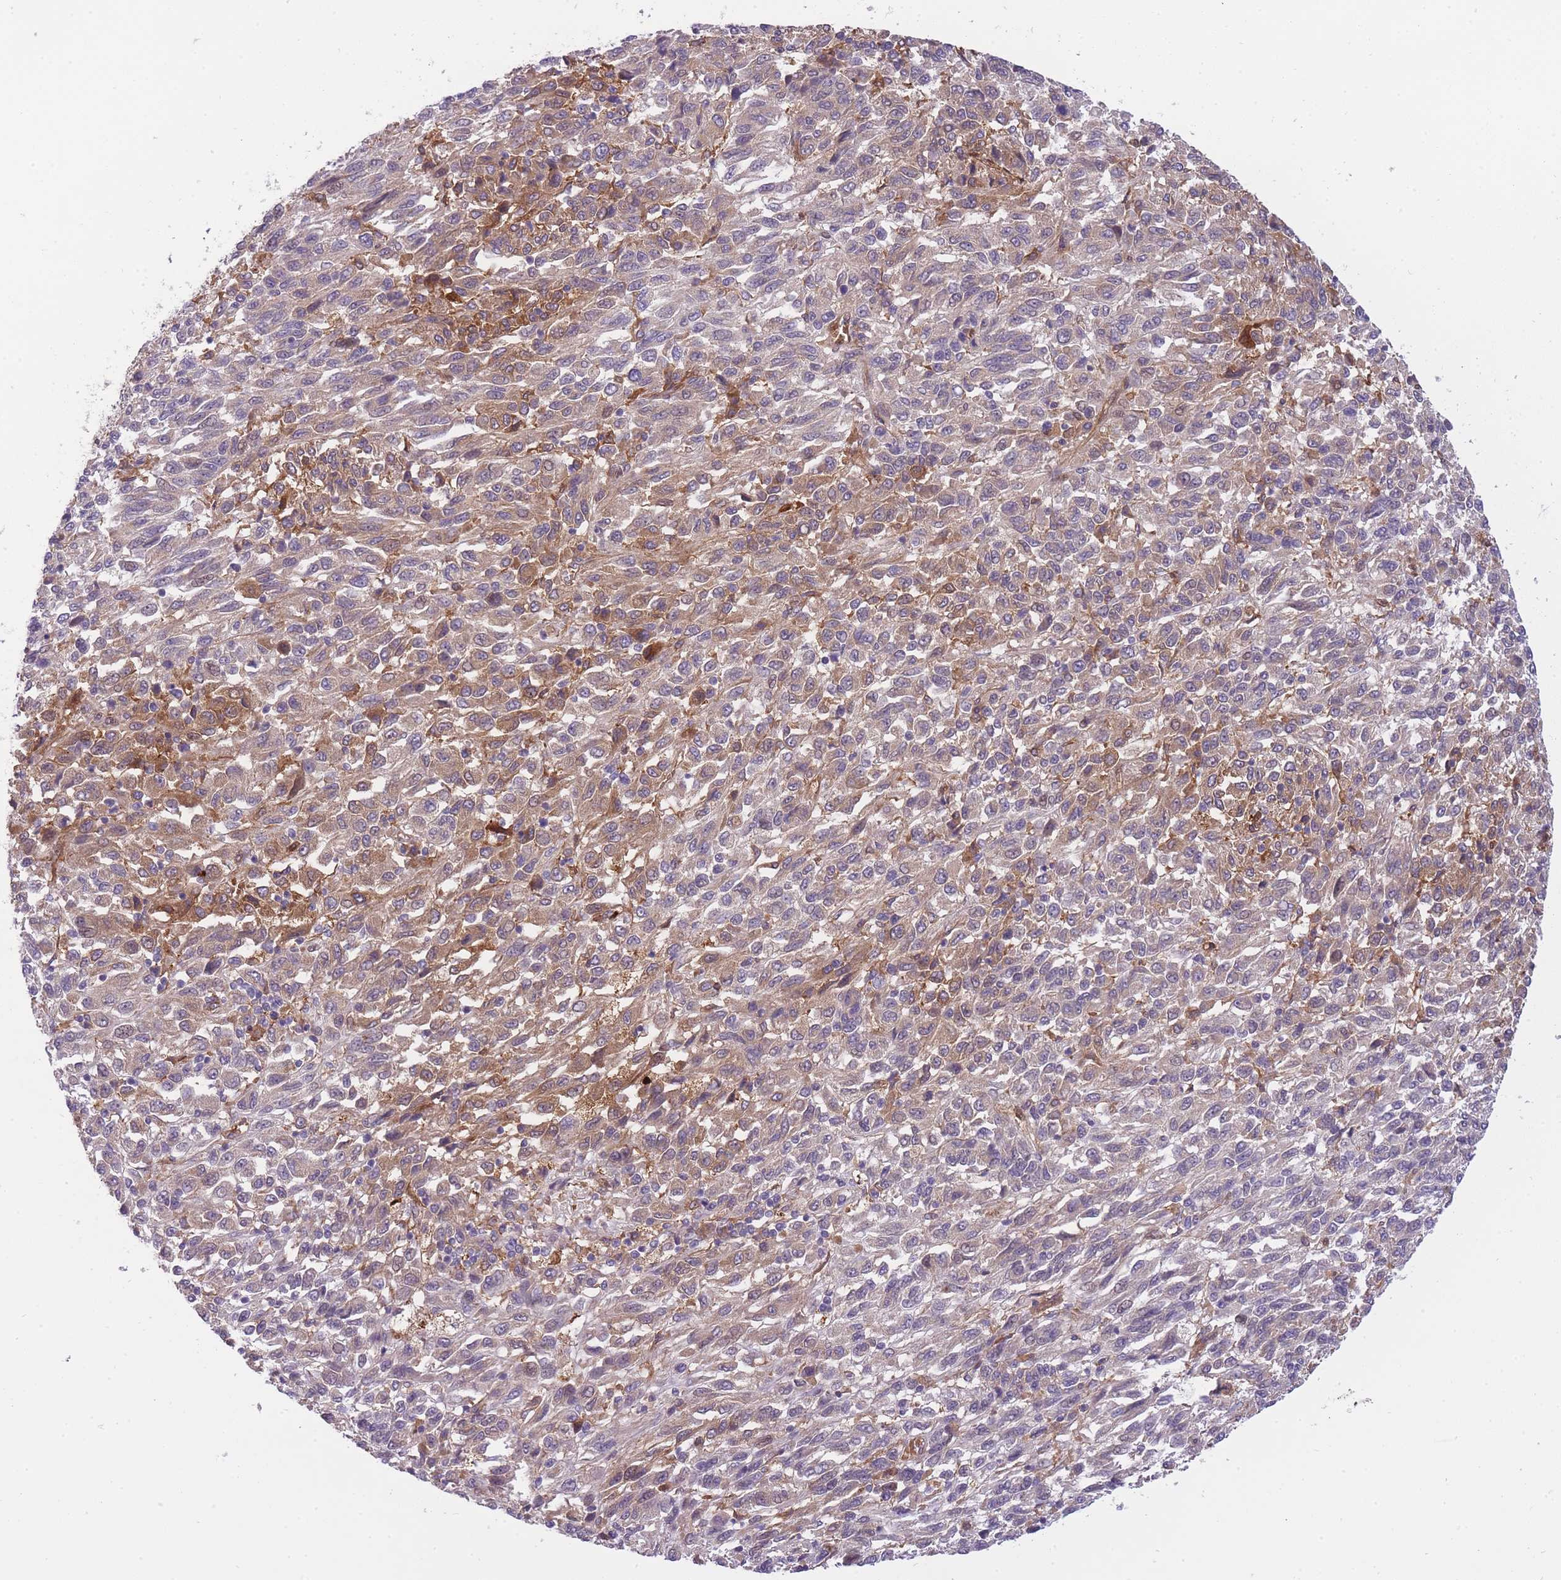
{"staining": {"intensity": "moderate", "quantity": "25%-75%", "location": "cytoplasmic/membranous"}, "tissue": "melanoma", "cell_type": "Tumor cells", "image_type": "cancer", "snomed": [{"axis": "morphology", "description": "Malignant melanoma, Metastatic site"}, {"axis": "topography", "description": "Lung"}], "caption": "Tumor cells exhibit medium levels of moderate cytoplasmic/membranous staining in about 25%-75% of cells in melanoma.", "gene": "CRYGN", "patient": {"sex": "male", "age": 64}}